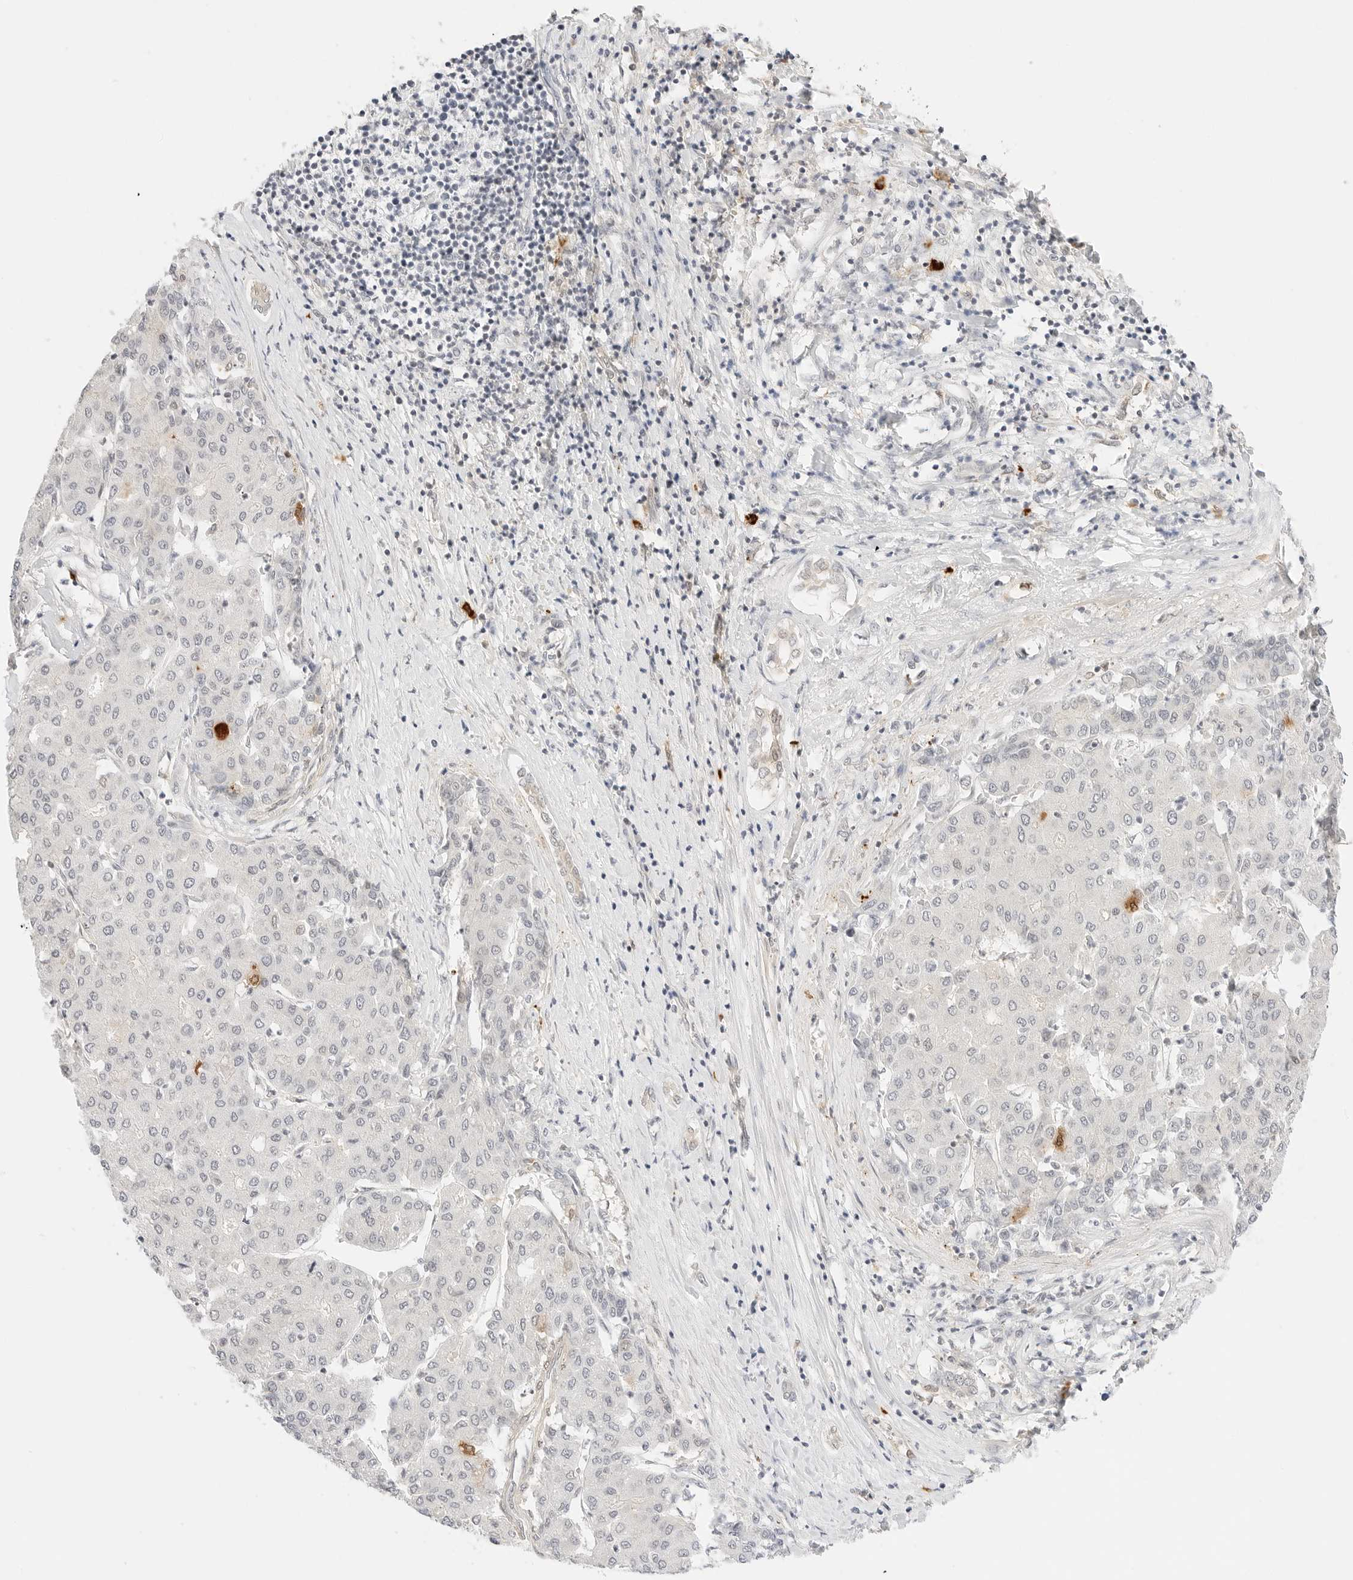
{"staining": {"intensity": "negative", "quantity": "none", "location": "none"}, "tissue": "liver cancer", "cell_type": "Tumor cells", "image_type": "cancer", "snomed": [{"axis": "morphology", "description": "Carcinoma, Hepatocellular, NOS"}, {"axis": "topography", "description": "Liver"}], "caption": "Liver cancer was stained to show a protein in brown. There is no significant positivity in tumor cells.", "gene": "TEKT2", "patient": {"sex": "male", "age": 65}}